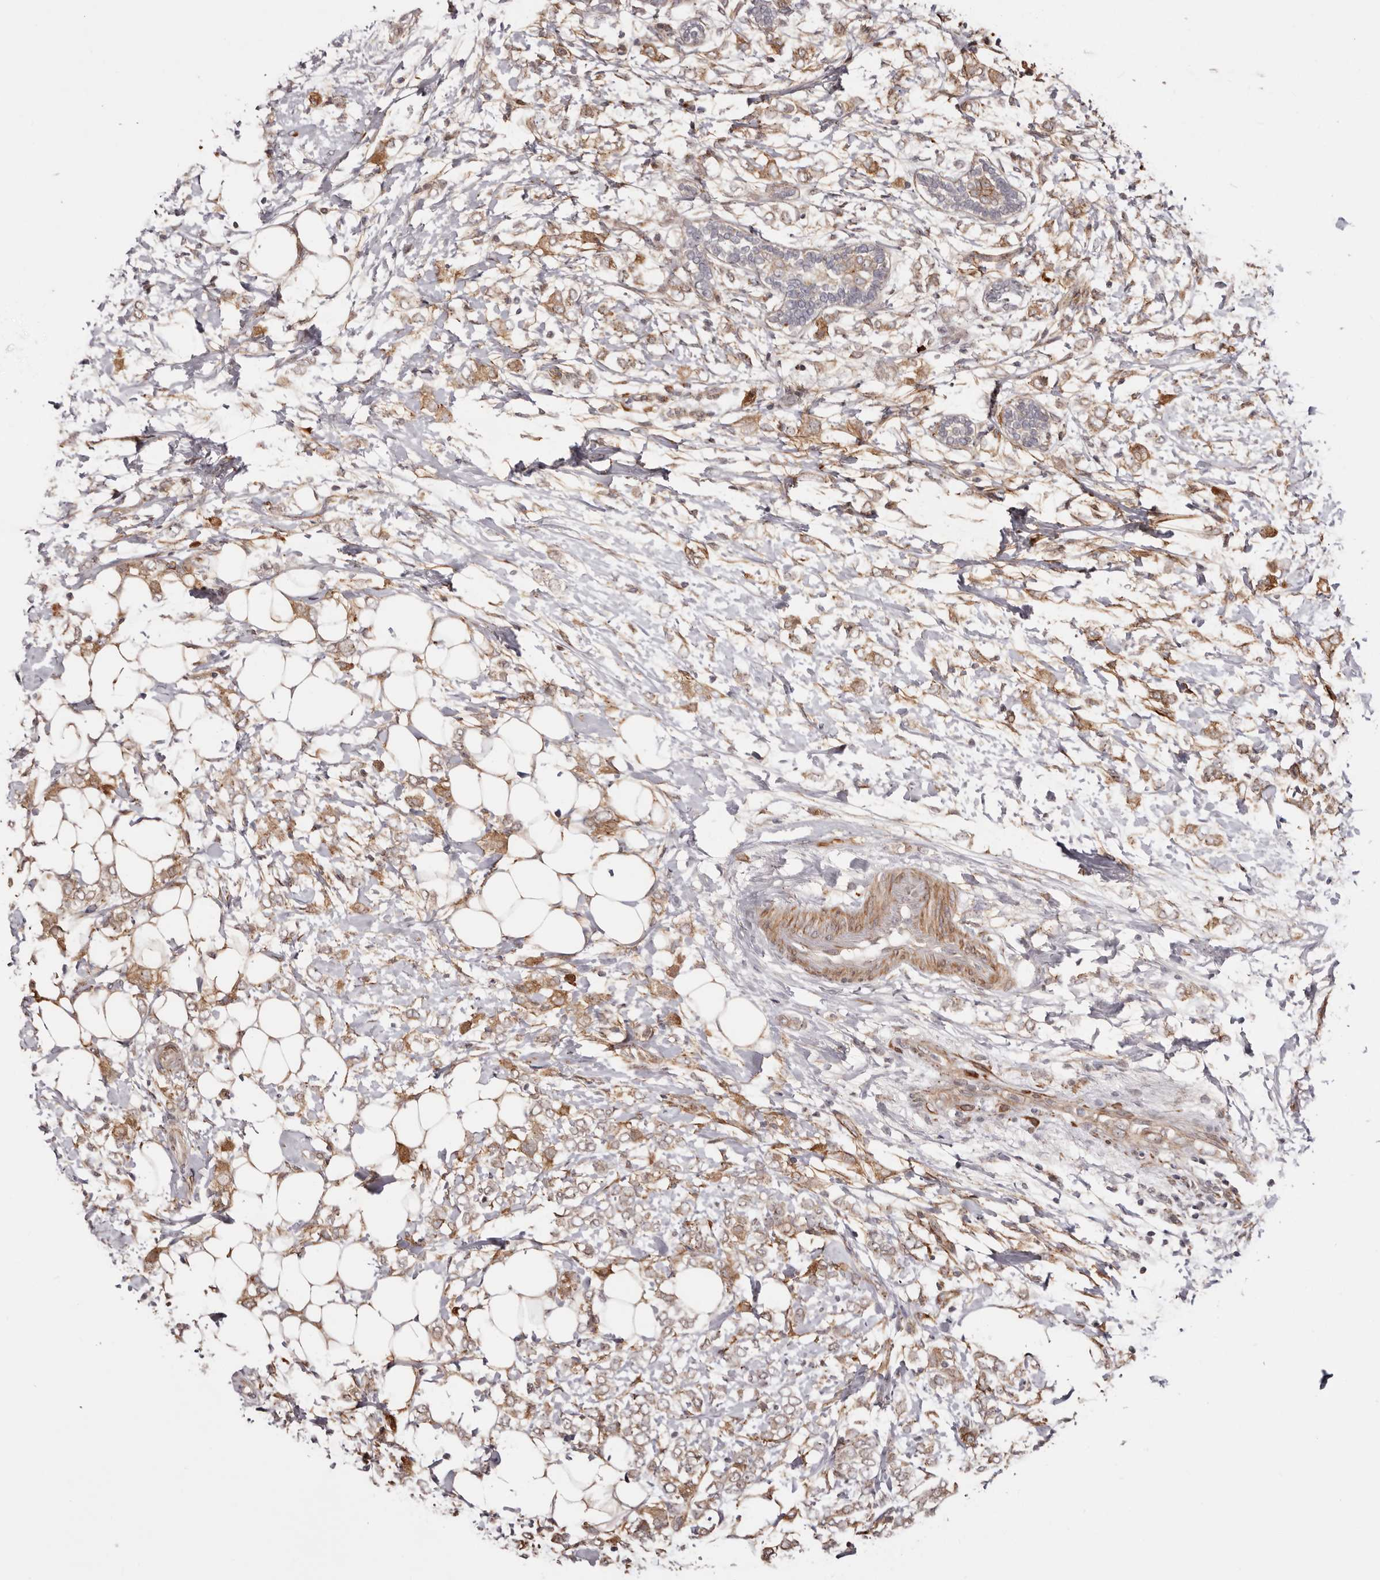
{"staining": {"intensity": "moderate", "quantity": ">75%", "location": "cytoplasmic/membranous"}, "tissue": "breast cancer", "cell_type": "Tumor cells", "image_type": "cancer", "snomed": [{"axis": "morphology", "description": "Normal tissue, NOS"}, {"axis": "morphology", "description": "Lobular carcinoma"}, {"axis": "topography", "description": "Breast"}], "caption": "An immunohistochemistry image of neoplastic tissue is shown. Protein staining in brown shows moderate cytoplasmic/membranous positivity in breast cancer within tumor cells. (IHC, brightfield microscopy, high magnification).", "gene": "MICAL2", "patient": {"sex": "female", "age": 47}}